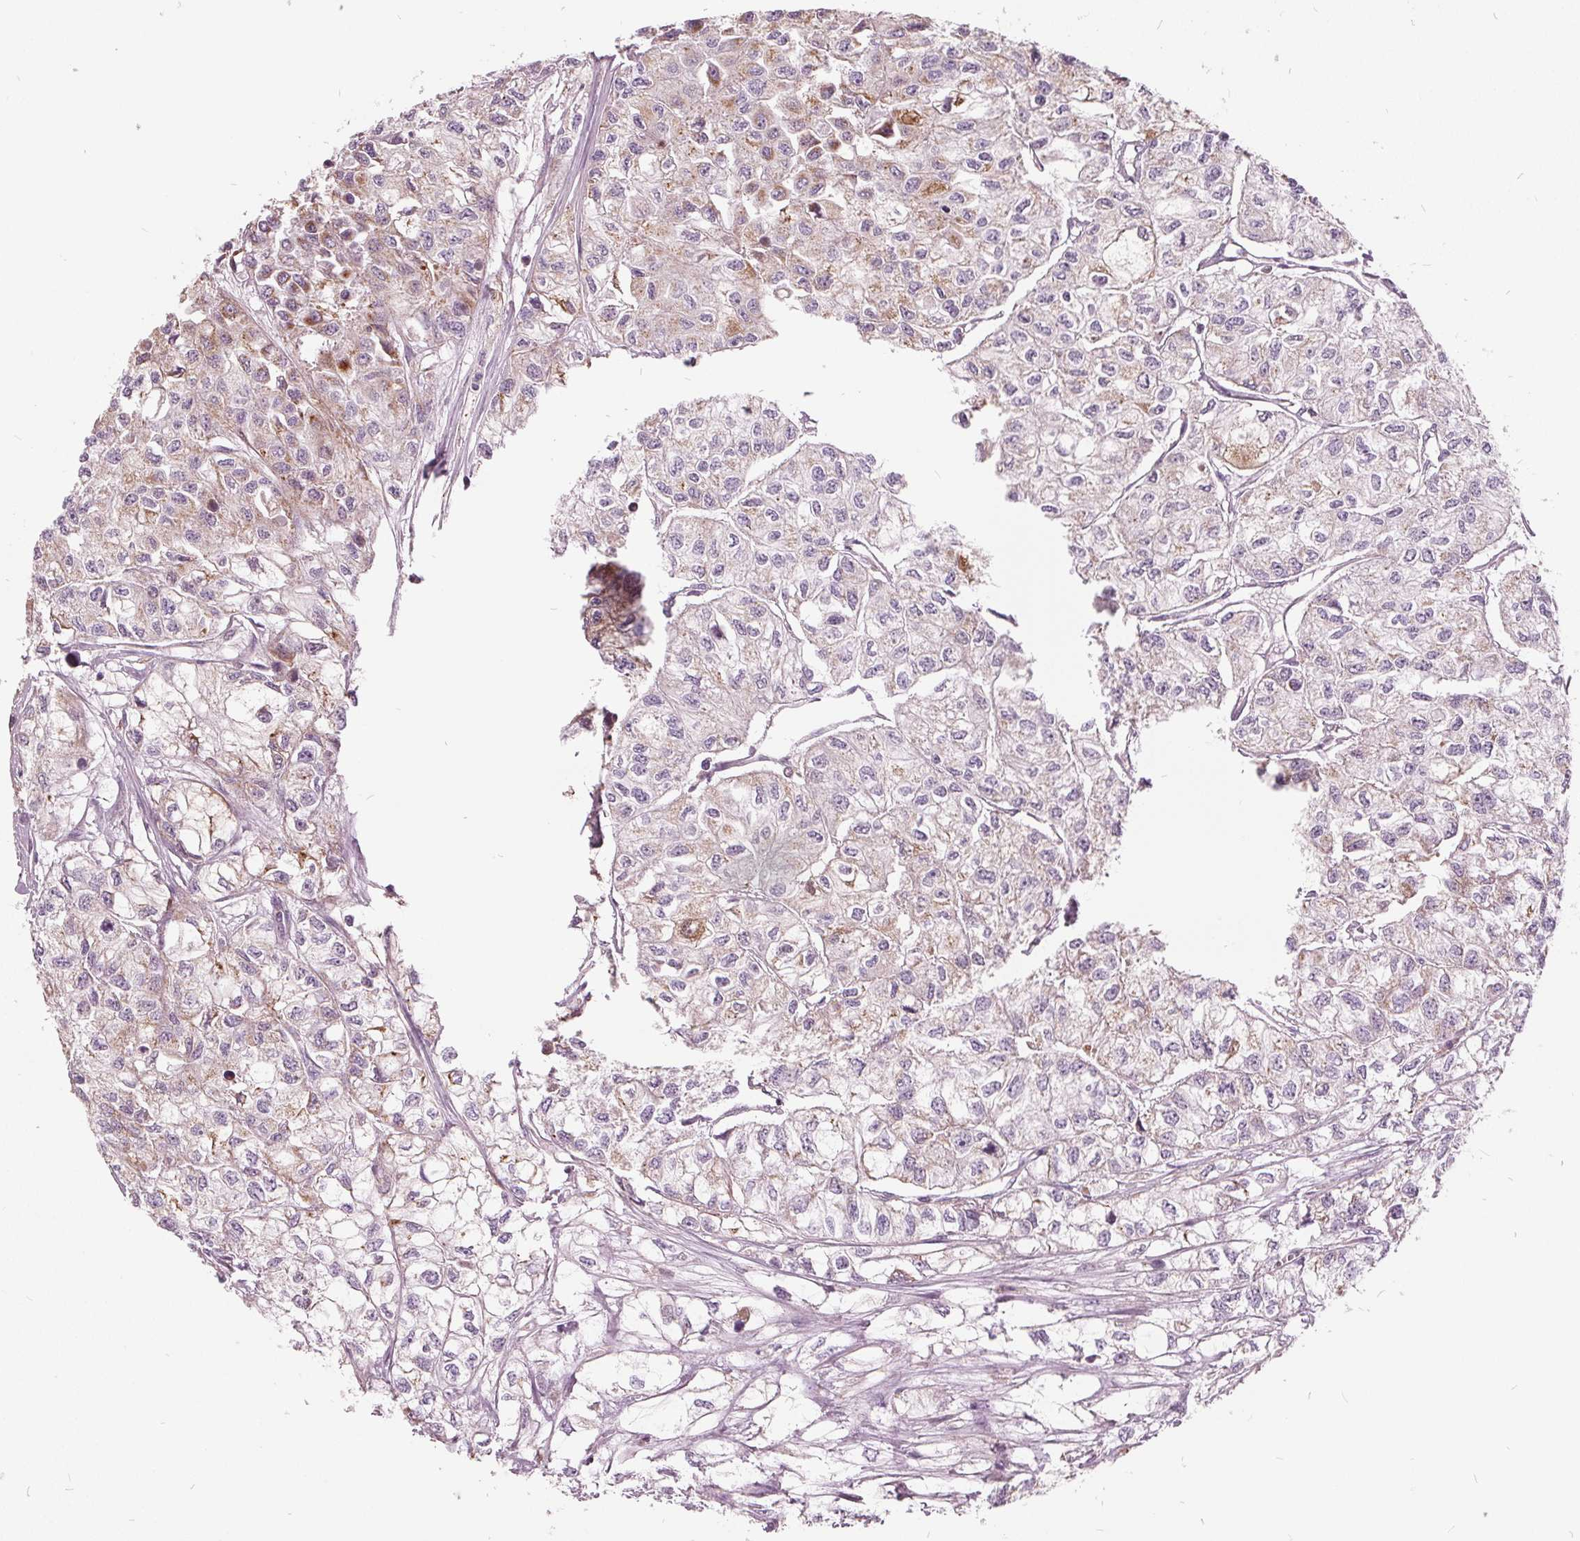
{"staining": {"intensity": "weak", "quantity": "25%-75%", "location": "cytoplasmic/membranous"}, "tissue": "renal cancer", "cell_type": "Tumor cells", "image_type": "cancer", "snomed": [{"axis": "morphology", "description": "Adenocarcinoma, NOS"}, {"axis": "topography", "description": "Kidney"}], "caption": "IHC (DAB) staining of human adenocarcinoma (renal) exhibits weak cytoplasmic/membranous protein staining in about 25%-75% of tumor cells.", "gene": "ECI2", "patient": {"sex": "male", "age": 56}}